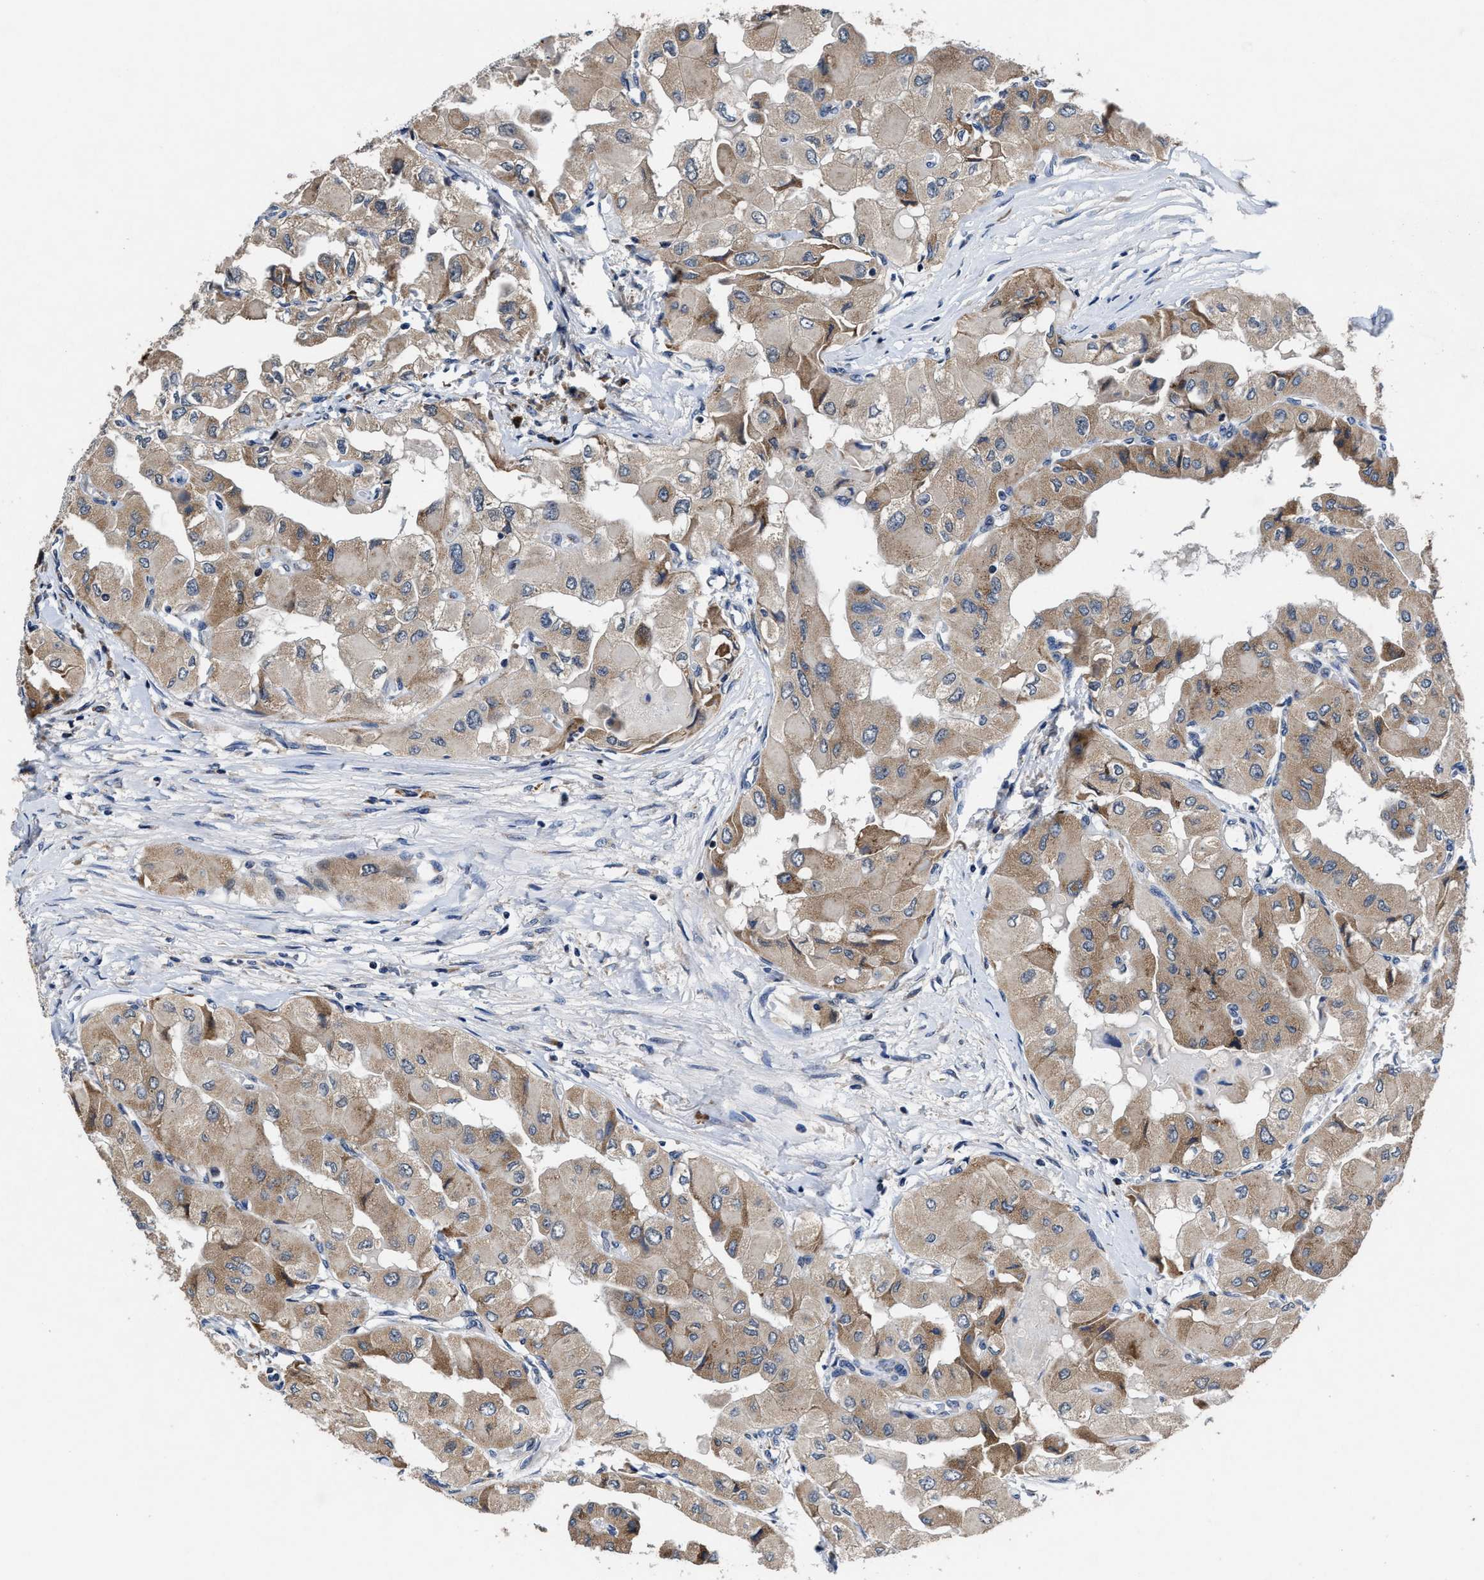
{"staining": {"intensity": "weak", "quantity": ">75%", "location": "cytoplasmic/membranous"}, "tissue": "thyroid cancer", "cell_type": "Tumor cells", "image_type": "cancer", "snomed": [{"axis": "morphology", "description": "Papillary adenocarcinoma, NOS"}, {"axis": "topography", "description": "Thyroid gland"}], "caption": "There is low levels of weak cytoplasmic/membranous staining in tumor cells of thyroid cancer (papillary adenocarcinoma), as demonstrated by immunohistochemical staining (brown color).", "gene": "TMEM53", "patient": {"sex": "female", "age": 59}}